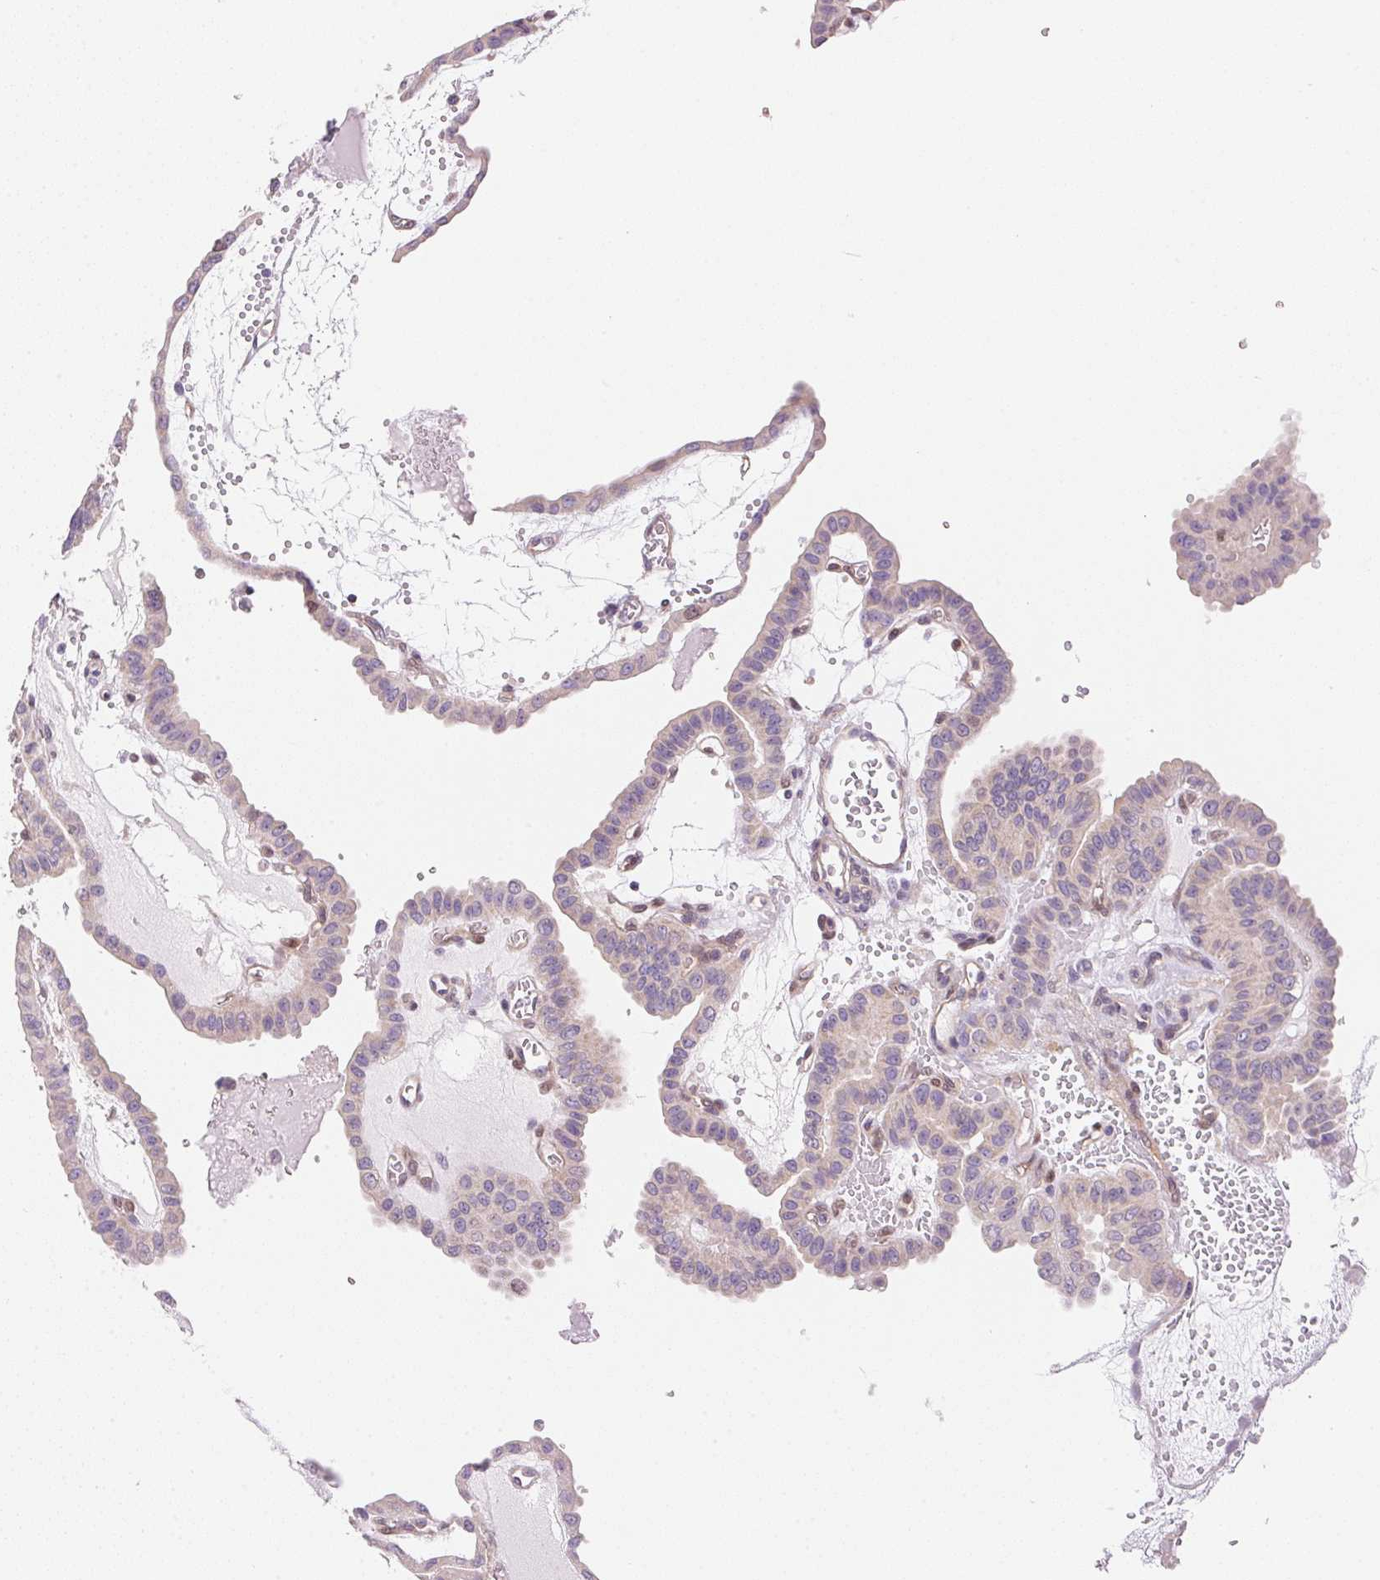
{"staining": {"intensity": "negative", "quantity": "none", "location": "none"}, "tissue": "thyroid cancer", "cell_type": "Tumor cells", "image_type": "cancer", "snomed": [{"axis": "morphology", "description": "Papillary adenocarcinoma, NOS"}, {"axis": "topography", "description": "Thyroid gland"}], "caption": "Thyroid cancer (papillary adenocarcinoma) was stained to show a protein in brown. There is no significant positivity in tumor cells. (Stains: DAB immunohistochemistry (IHC) with hematoxylin counter stain, Microscopy: brightfield microscopy at high magnification).", "gene": "SMTN", "patient": {"sex": "male", "age": 87}}